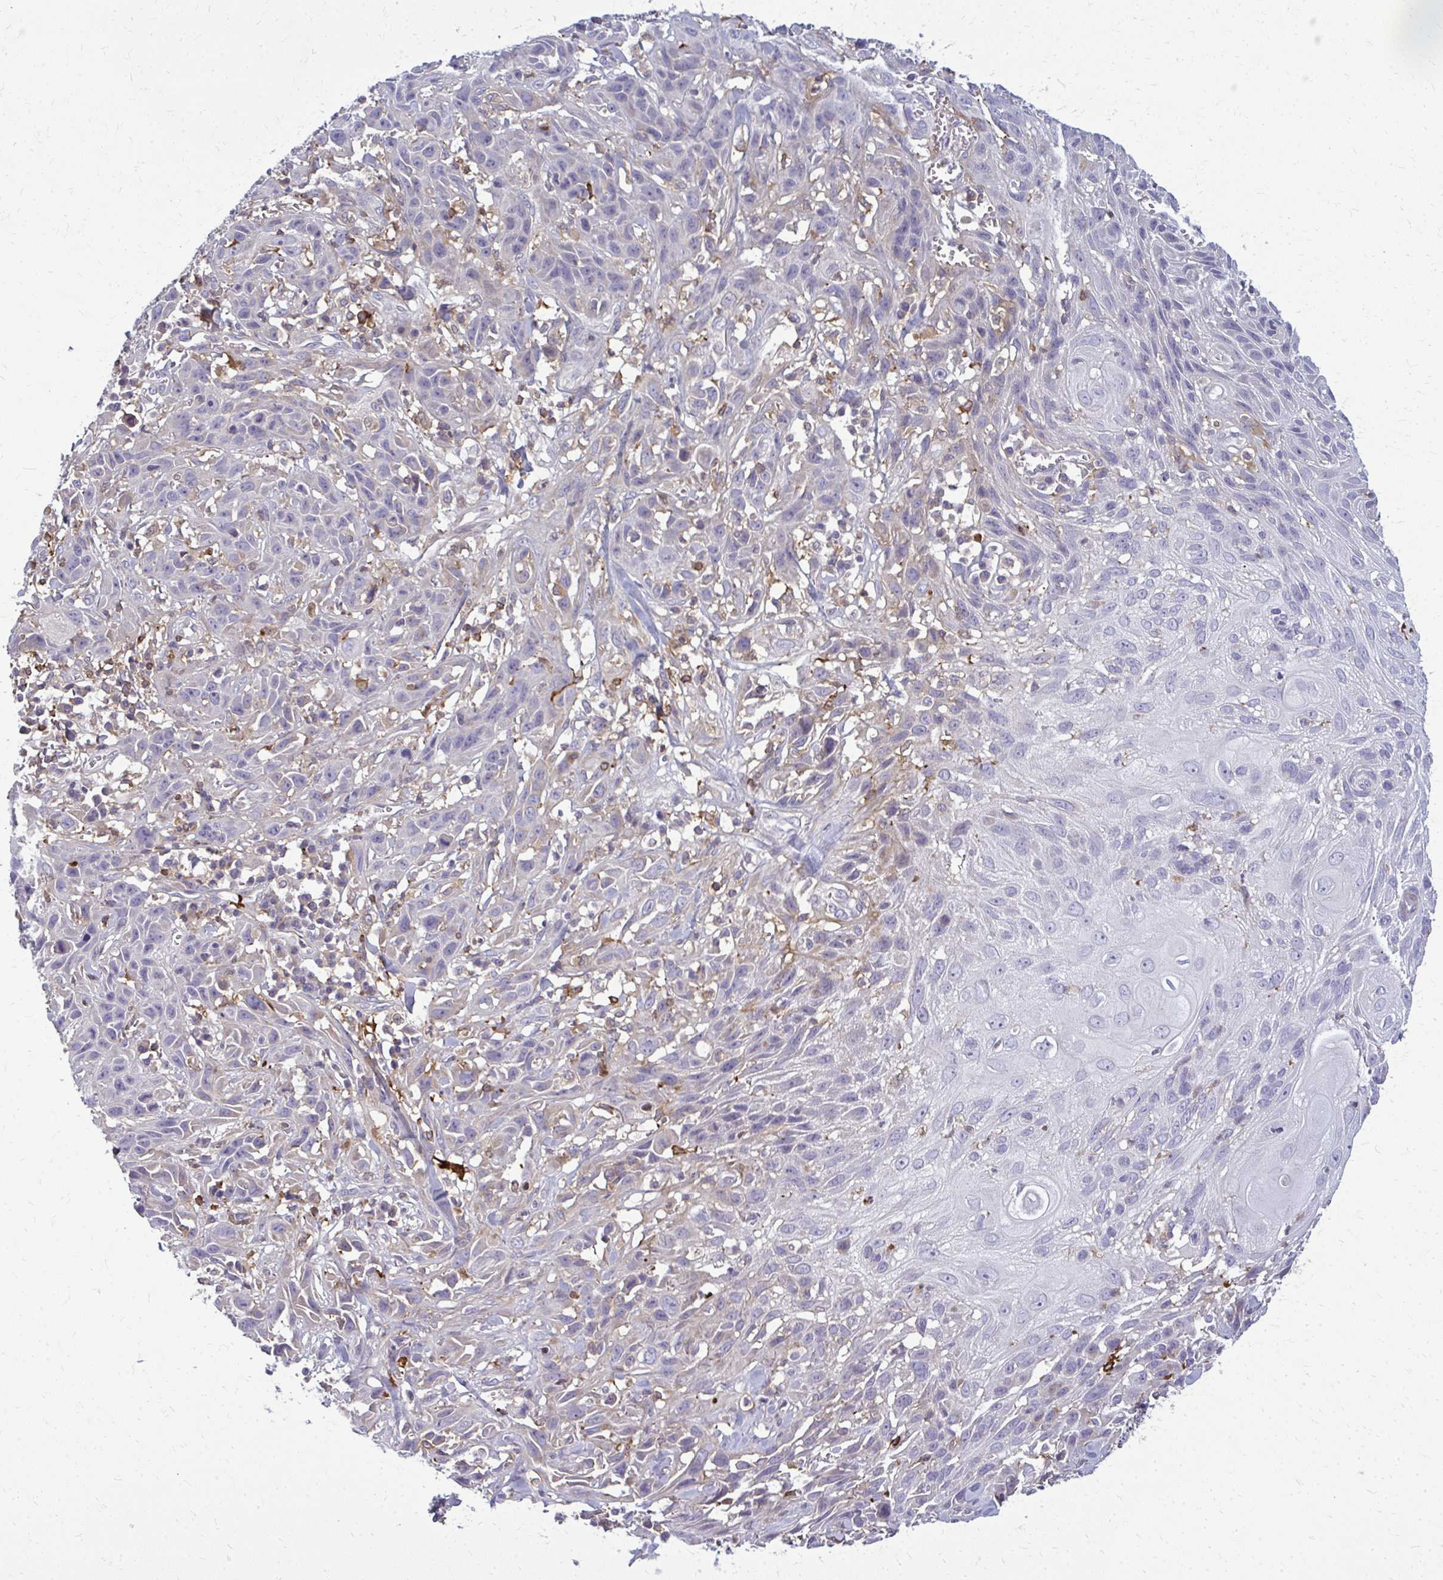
{"staining": {"intensity": "negative", "quantity": "none", "location": "none"}, "tissue": "skin cancer", "cell_type": "Tumor cells", "image_type": "cancer", "snomed": [{"axis": "morphology", "description": "Squamous cell carcinoma, NOS"}, {"axis": "topography", "description": "Skin"}, {"axis": "topography", "description": "Vulva"}], "caption": "Tumor cells are negative for protein expression in human skin squamous cell carcinoma.", "gene": "AP5M1", "patient": {"sex": "female", "age": 83}}